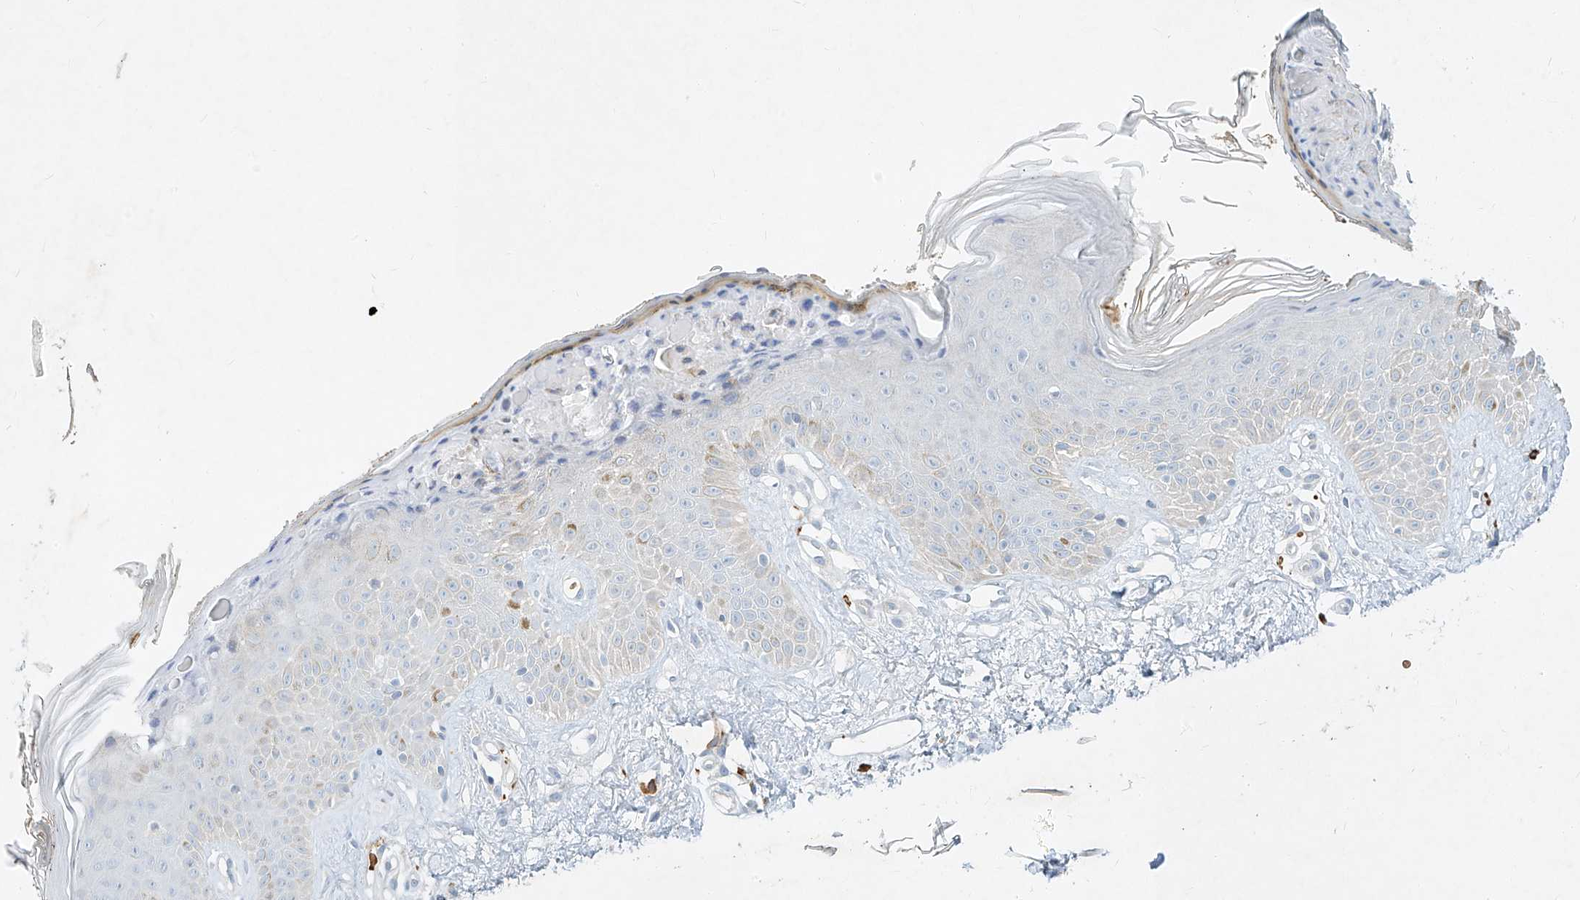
{"staining": {"intensity": "negative", "quantity": "none", "location": "none"}, "tissue": "skin", "cell_type": "Fibroblasts", "image_type": "normal", "snomed": [{"axis": "morphology", "description": "Normal tissue, NOS"}, {"axis": "topography", "description": "Skin"}], "caption": "This image is of normal skin stained with immunohistochemistry (IHC) to label a protein in brown with the nuclei are counter-stained blue. There is no positivity in fibroblasts.", "gene": "SYTL3", "patient": {"sex": "female", "age": 64}}